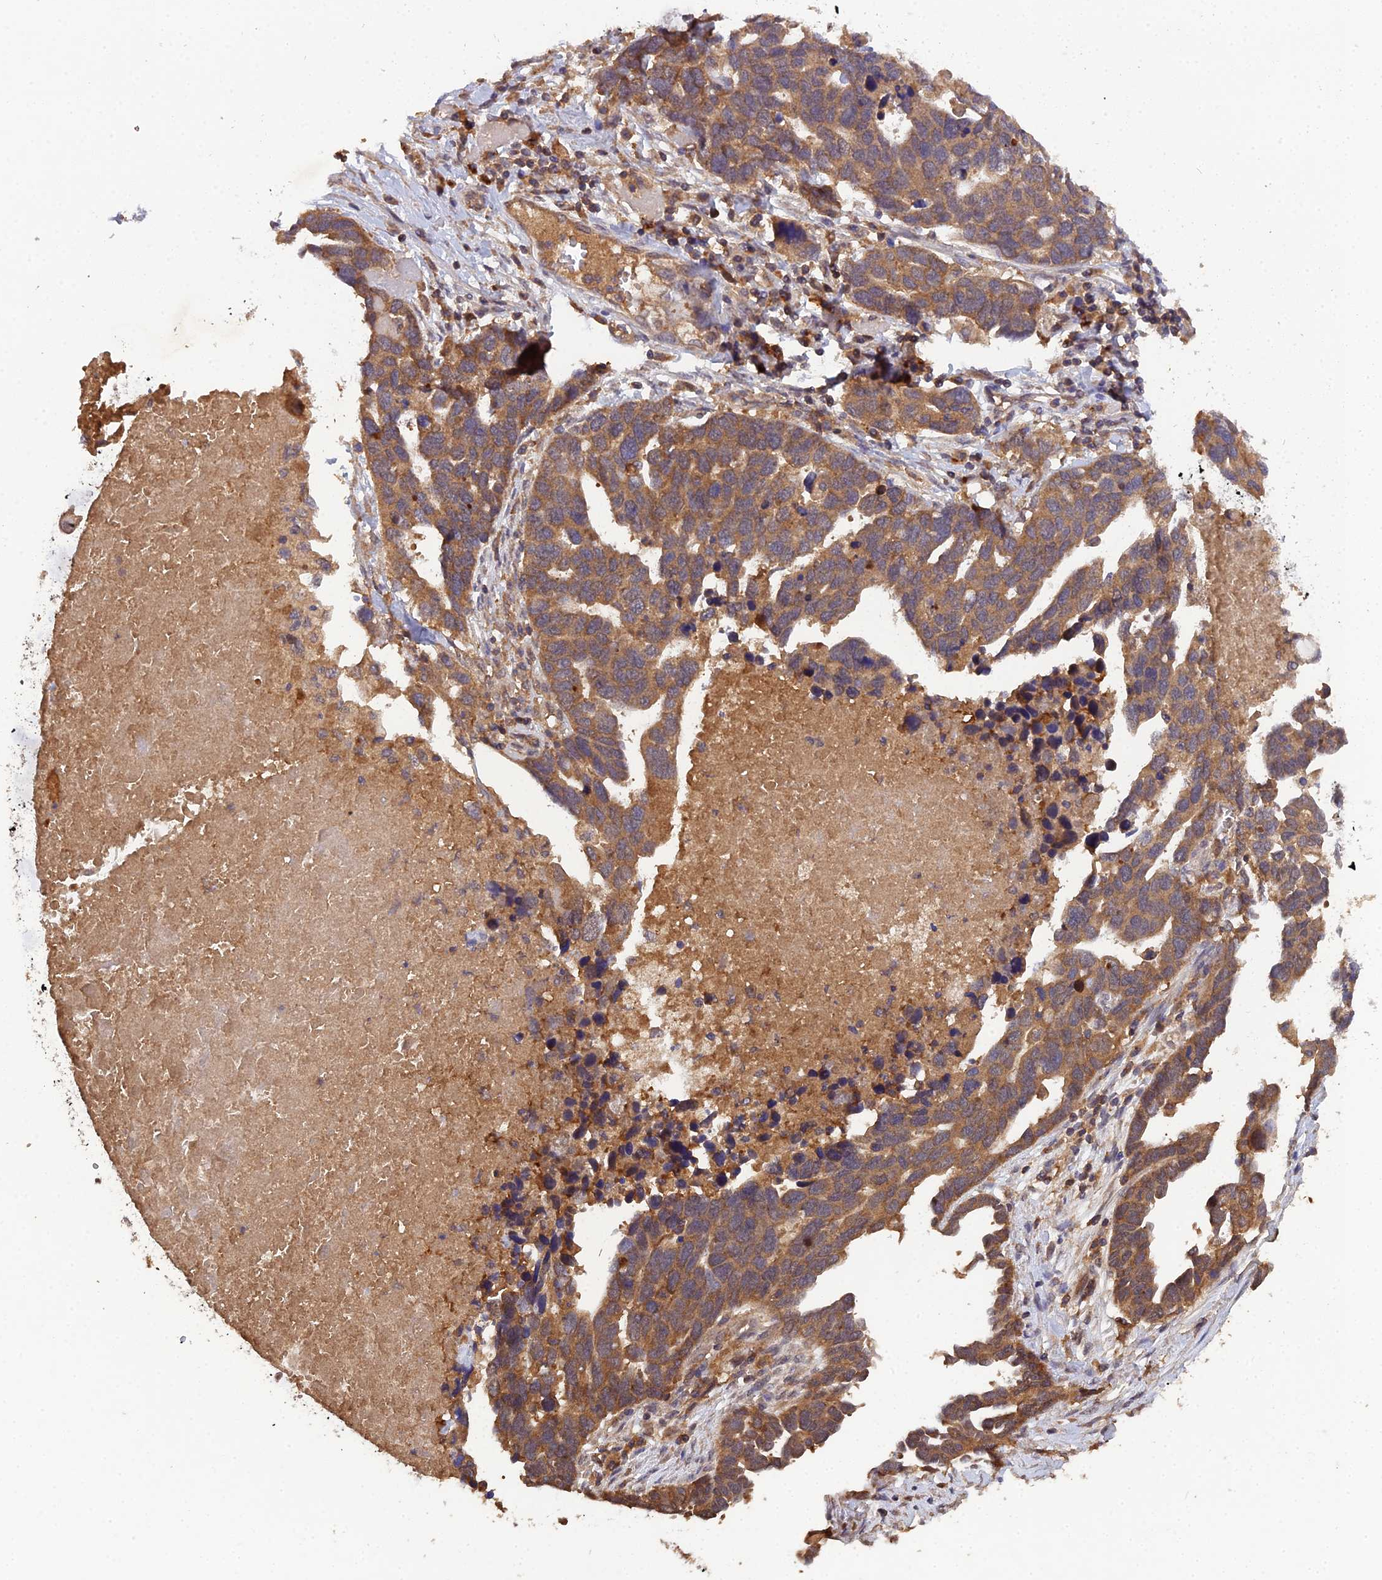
{"staining": {"intensity": "moderate", "quantity": ">75%", "location": "cytoplasmic/membranous"}, "tissue": "ovarian cancer", "cell_type": "Tumor cells", "image_type": "cancer", "snomed": [{"axis": "morphology", "description": "Cystadenocarcinoma, serous, NOS"}, {"axis": "topography", "description": "Ovary"}], "caption": "Protein expression analysis of ovarian cancer (serous cystadenocarcinoma) shows moderate cytoplasmic/membranous expression in about >75% of tumor cells.", "gene": "TMEM258", "patient": {"sex": "female", "age": 54}}